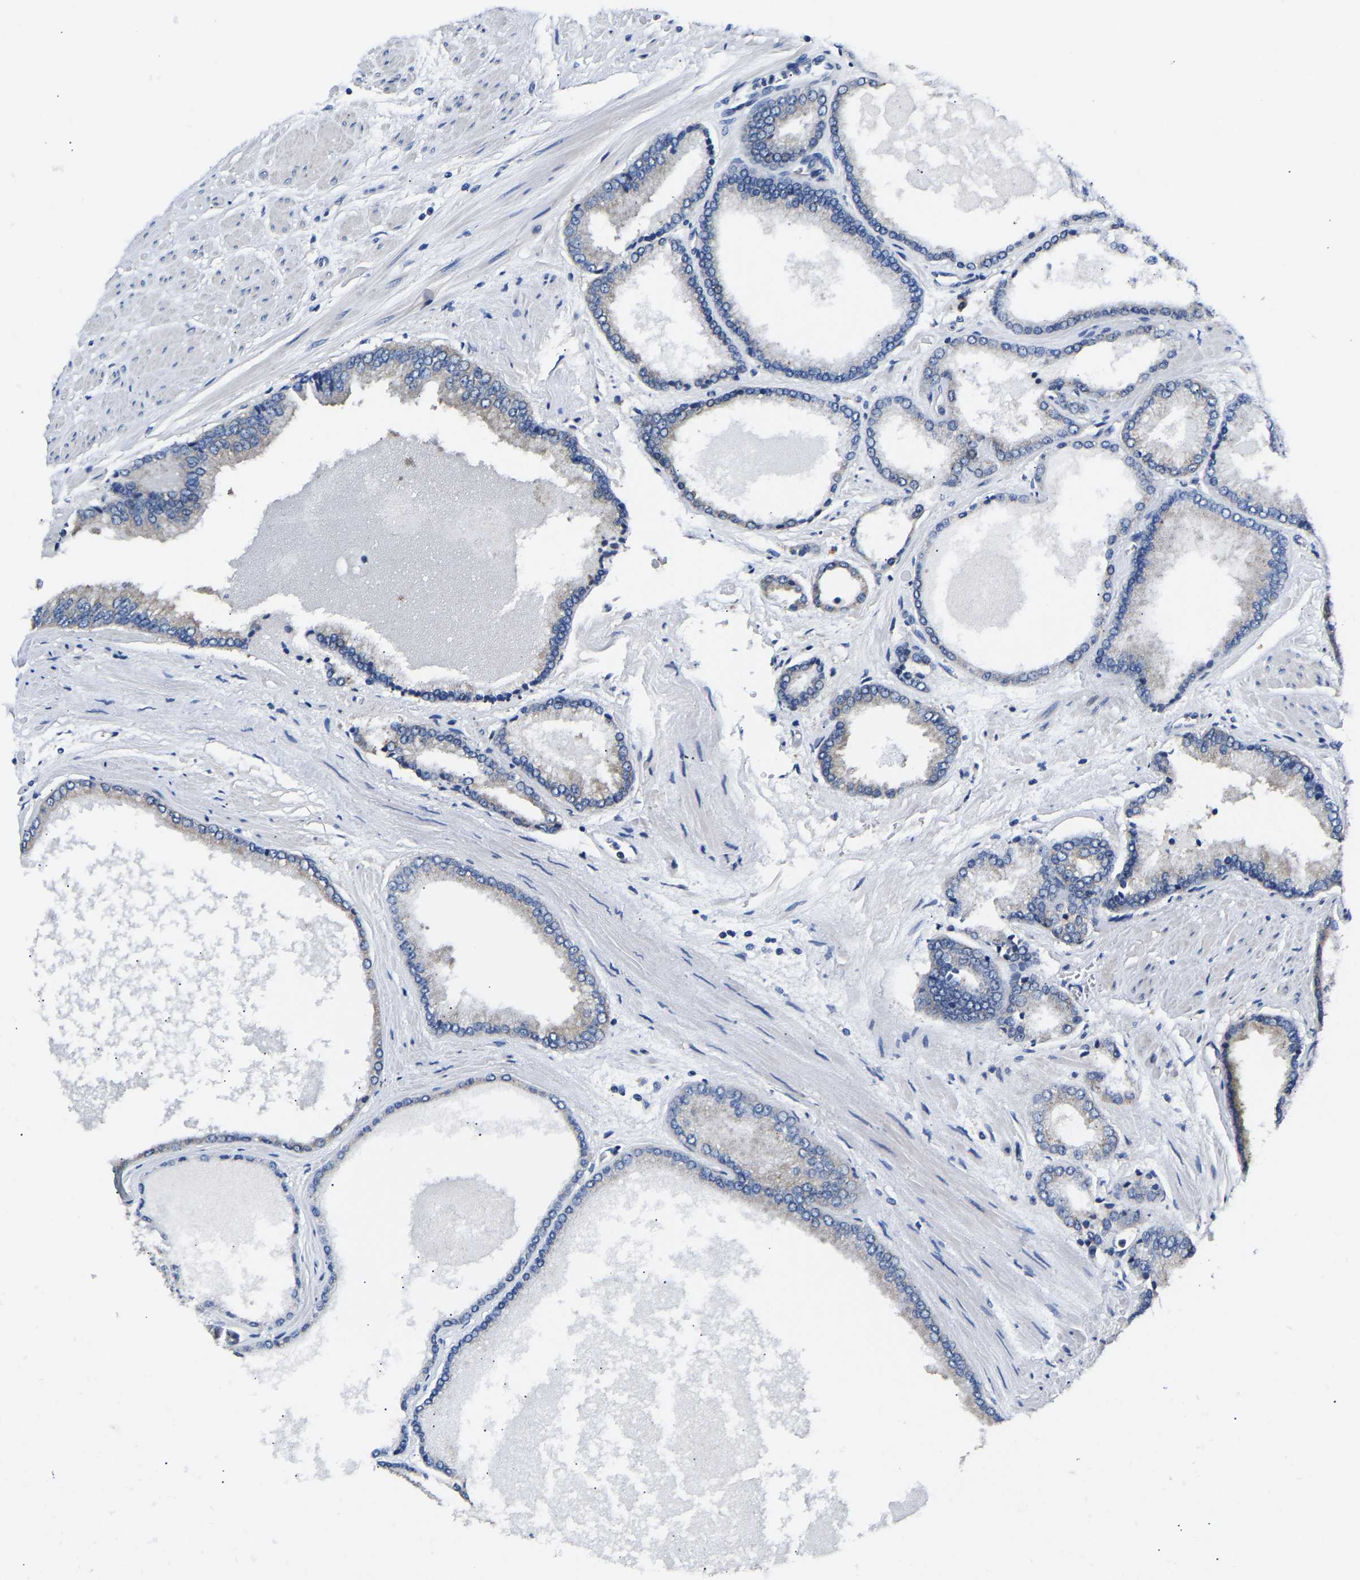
{"staining": {"intensity": "negative", "quantity": "none", "location": "none"}, "tissue": "prostate cancer", "cell_type": "Tumor cells", "image_type": "cancer", "snomed": [{"axis": "morphology", "description": "Adenocarcinoma, High grade"}, {"axis": "topography", "description": "Prostate"}], "caption": "A high-resolution micrograph shows immunohistochemistry (IHC) staining of prostate cancer (high-grade adenocarcinoma), which reveals no significant positivity in tumor cells.", "gene": "AIMP2", "patient": {"sex": "male", "age": 61}}